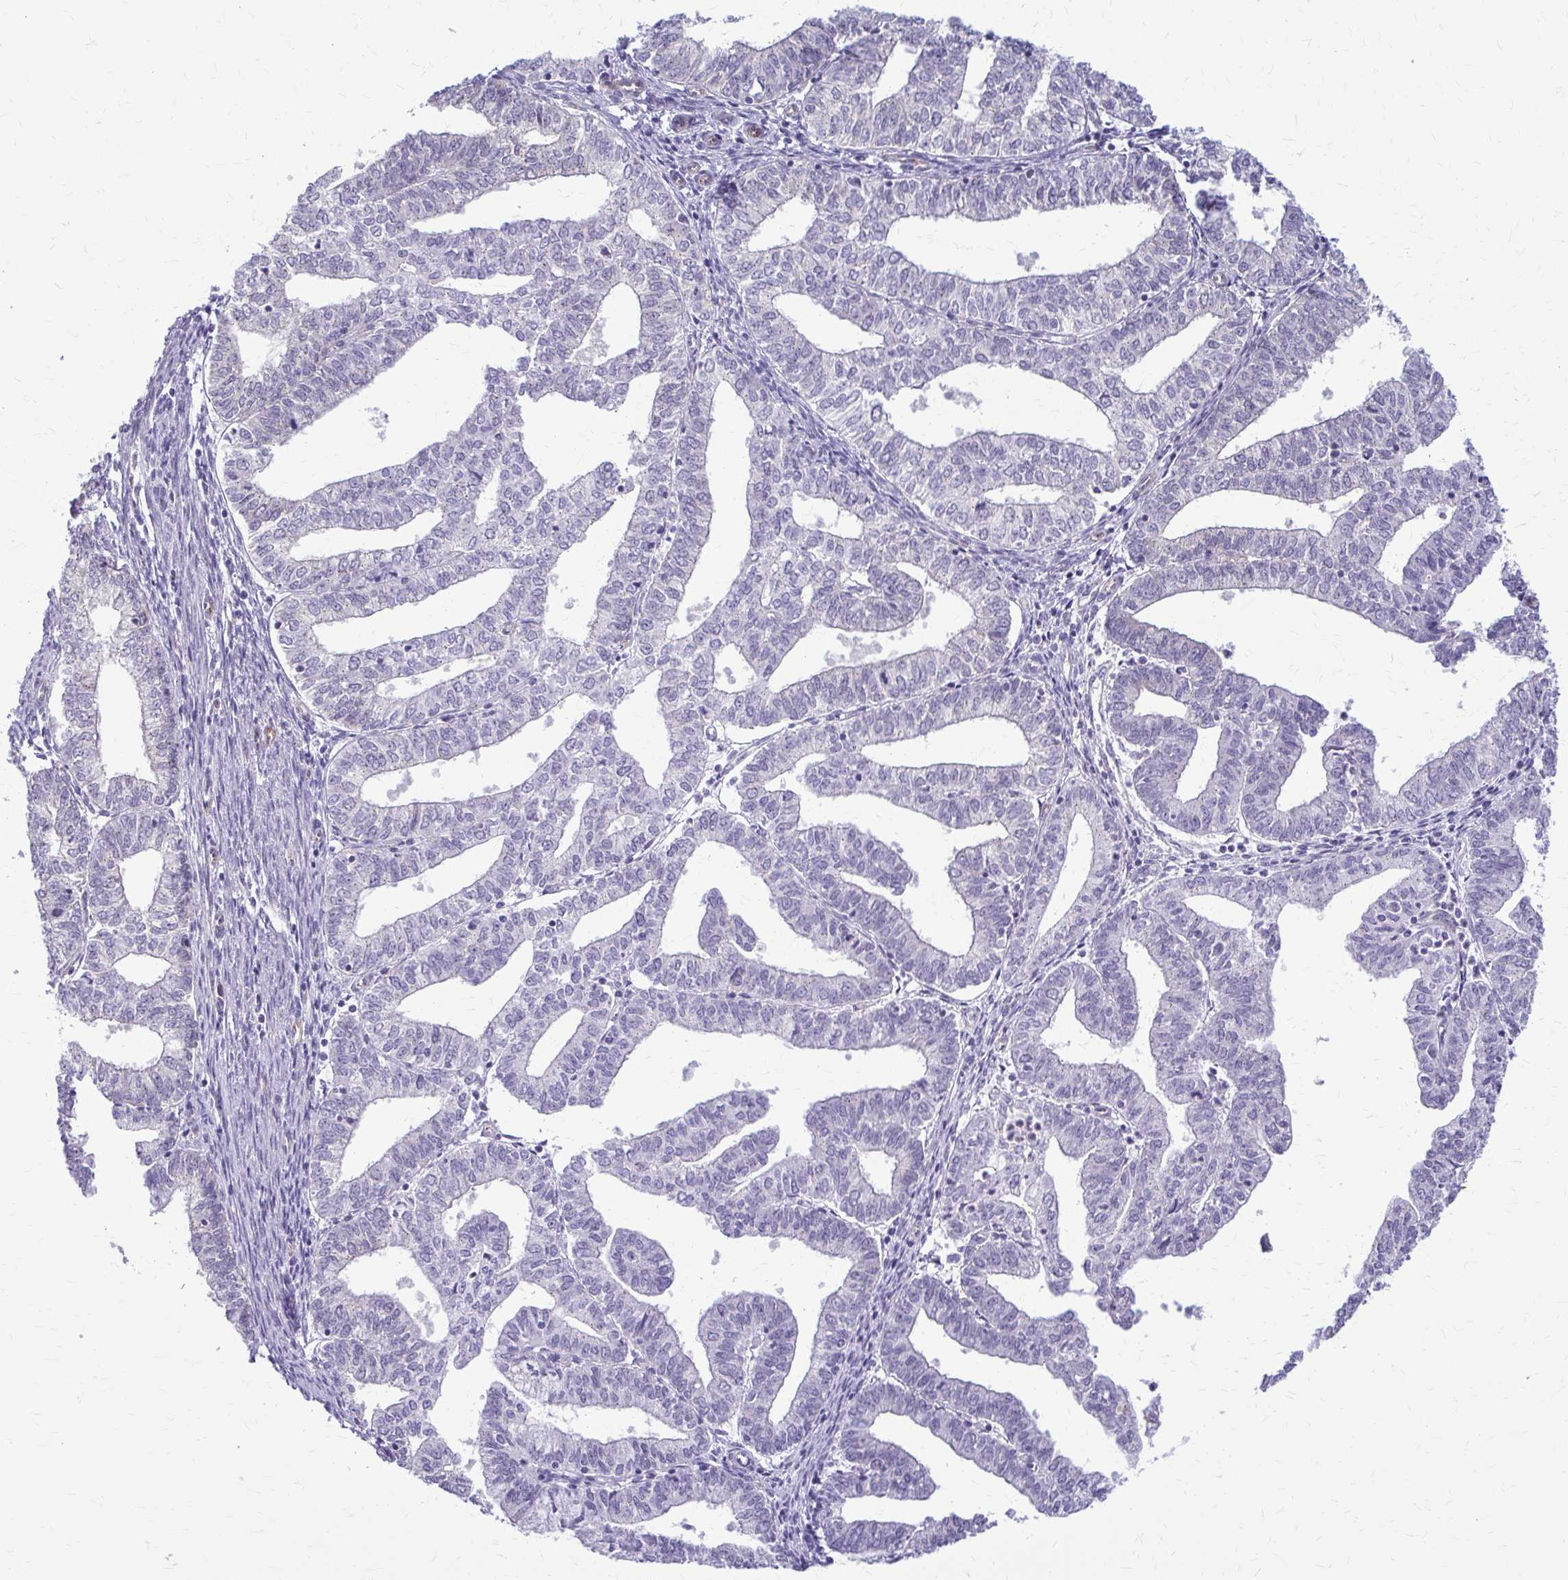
{"staining": {"intensity": "negative", "quantity": "none", "location": "none"}, "tissue": "endometrial cancer", "cell_type": "Tumor cells", "image_type": "cancer", "snomed": [{"axis": "morphology", "description": "Adenocarcinoma, NOS"}, {"axis": "topography", "description": "Endometrium"}], "caption": "Immunohistochemistry (IHC) micrograph of human endometrial cancer (adenocarcinoma) stained for a protein (brown), which exhibits no positivity in tumor cells. Nuclei are stained in blue.", "gene": "DEPP1", "patient": {"sex": "female", "age": 61}}